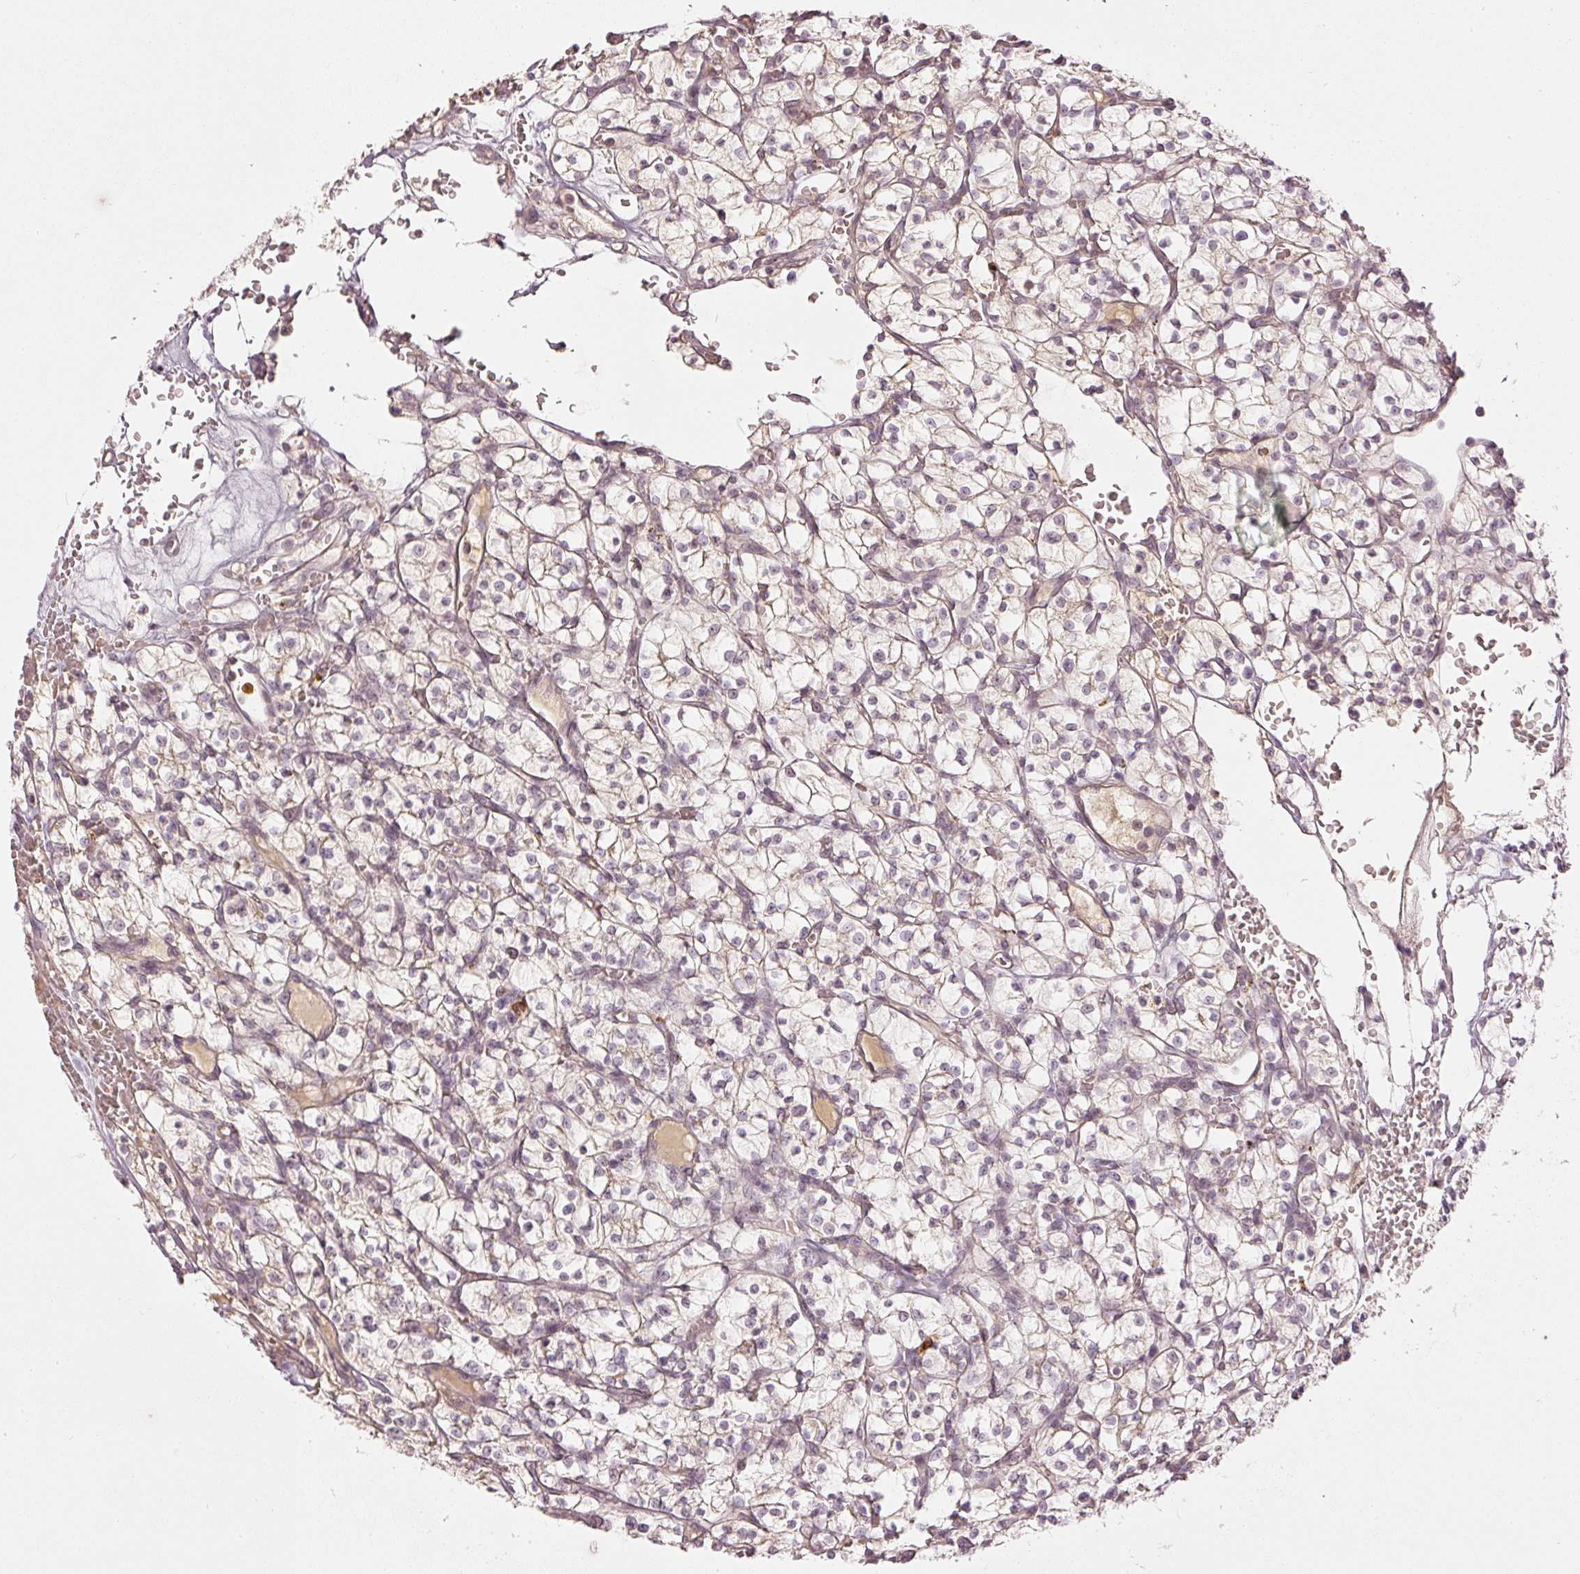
{"staining": {"intensity": "weak", "quantity": "25%-75%", "location": "cytoplasmic/membranous"}, "tissue": "renal cancer", "cell_type": "Tumor cells", "image_type": "cancer", "snomed": [{"axis": "morphology", "description": "Adenocarcinoma, NOS"}, {"axis": "topography", "description": "Kidney"}], "caption": "Renal cancer (adenocarcinoma) stained for a protein (brown) exhibits weak cytoplasmic/membranous positive positivity in approximately 25%-75% of tumor cells.", "gene": "GZMA", "patient": {"sex": "female", "age": 64}}